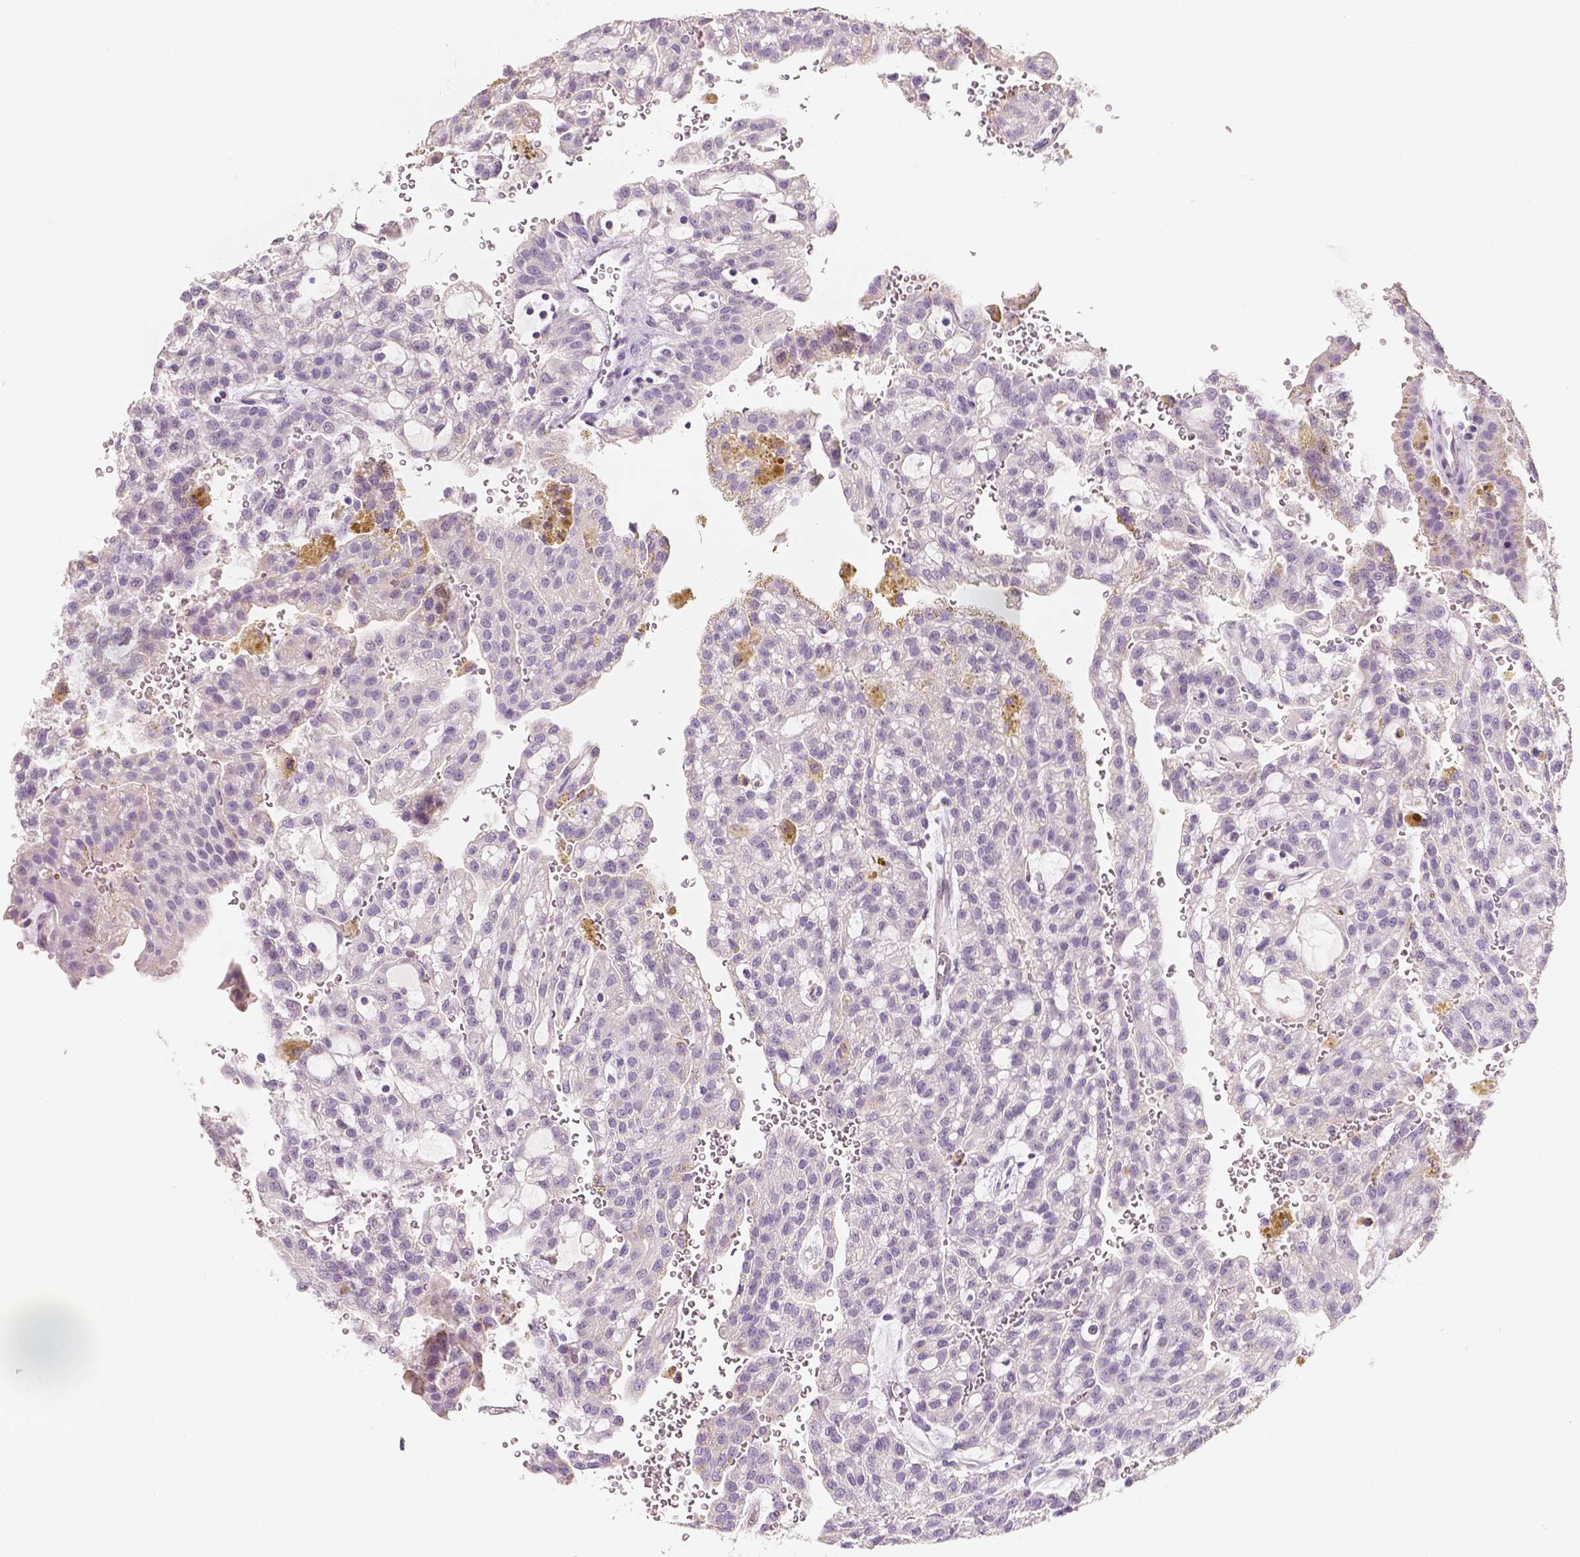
{"staining": {"intensity": "negative", "quantity": "none", "location": "none"}, "tissue": "renal cancer", "cell_type": "Tumor cells", "image_type": "cancer", "snomed": [{"axis": "morphology", "description": "Adenocarcinoma, NOS"}, {"axis": "topography", "description": "Kidney"}], "caption": "The photomicrograph demonstrates no staining of tumor cells in renal cancer (adenocarcinoma). (Stains: DAB (3,3'-diaminobenzidine) immunohistochemistry (IHC) with hematoxylin counter stain, Microscopy: brightfield microscopy at high magnification).", "gene": "TAL1", "patient": {"sex": "male", "age": 63}}